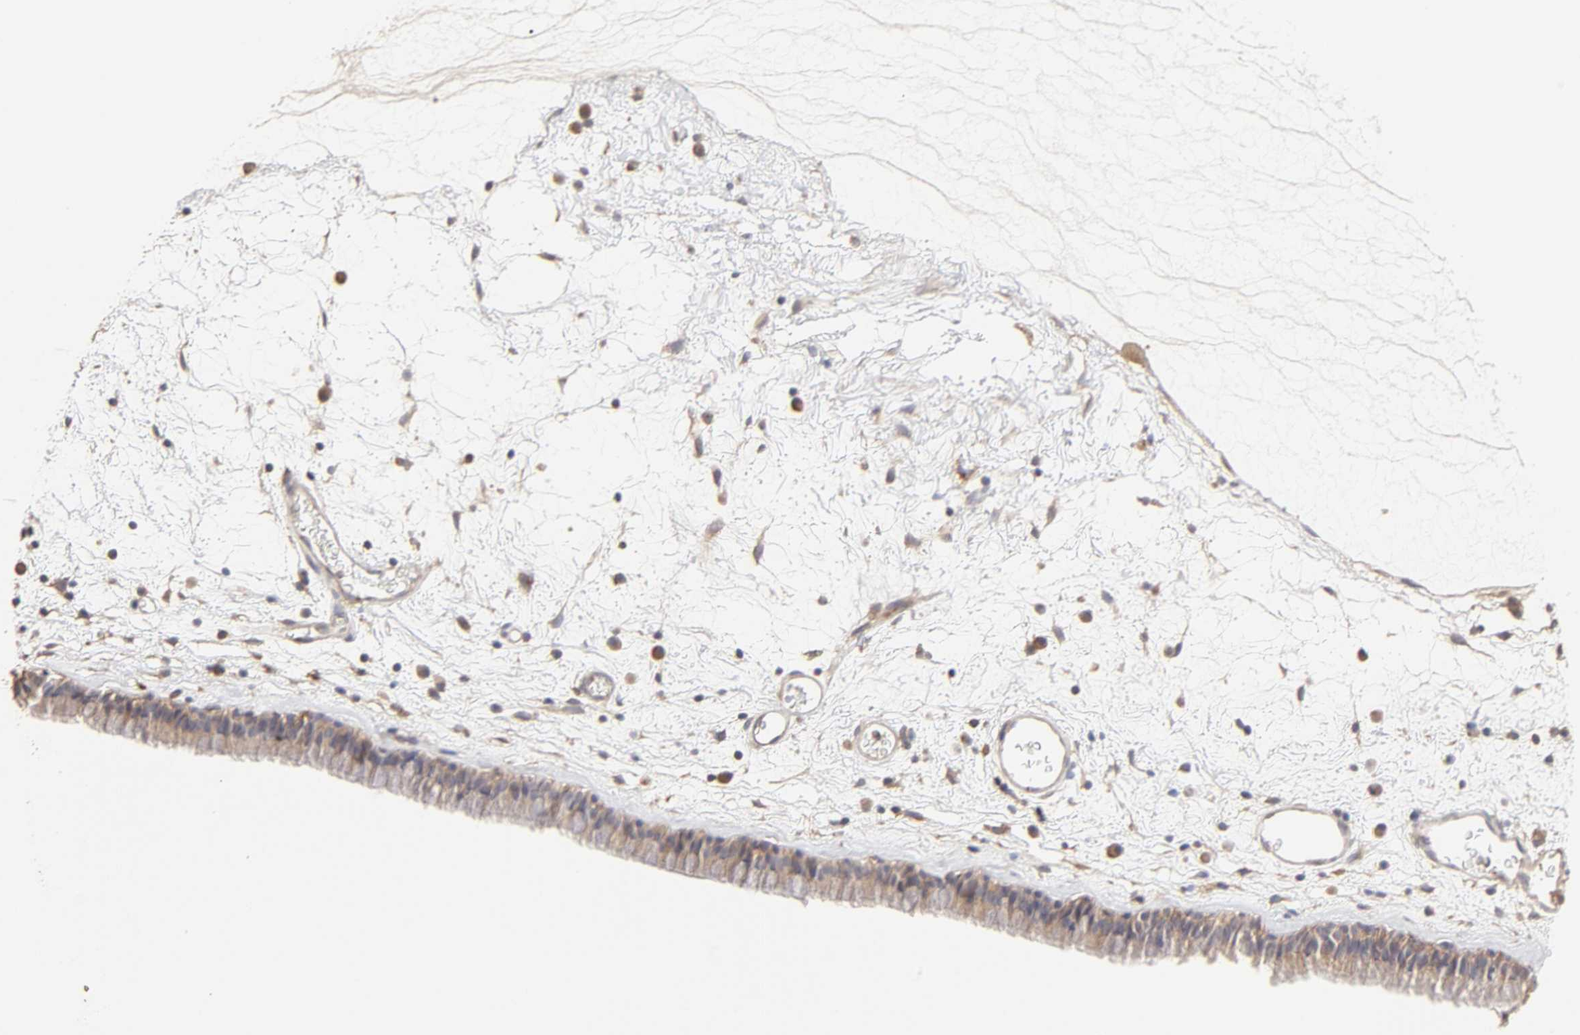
{"staining": {"intensity": "weak", "quantity": ">75%", "location": "cytoplasmic/membranous"}, "tissue": "nasopharynx", "cell_type": "Respiratory epithelial cells", "image_type": "normal", "snomed": [{"axis": "morphology", "description": "Normal tissue, NOS"}, {"axis": "morphology", "description": "Inflammation, NOS"}, {"axis": "topography", "description": "Nasopharynx"}], "caption": "IHC staining of benign nasopharynx, which exhibits low levels of weak cytoplasmic/membranous expression in about >75% of respiratory epithelial cells indicating weak cytoplasmic/membranous protein positivity. The staining was performed using DAB (3,3'-diaminobenzidine) (brown) for protein detection and nuclei were counterstained in hematoxylin (blue).", "gene": "AP1G2", "patient": {"sex": "male", "age": 48}}